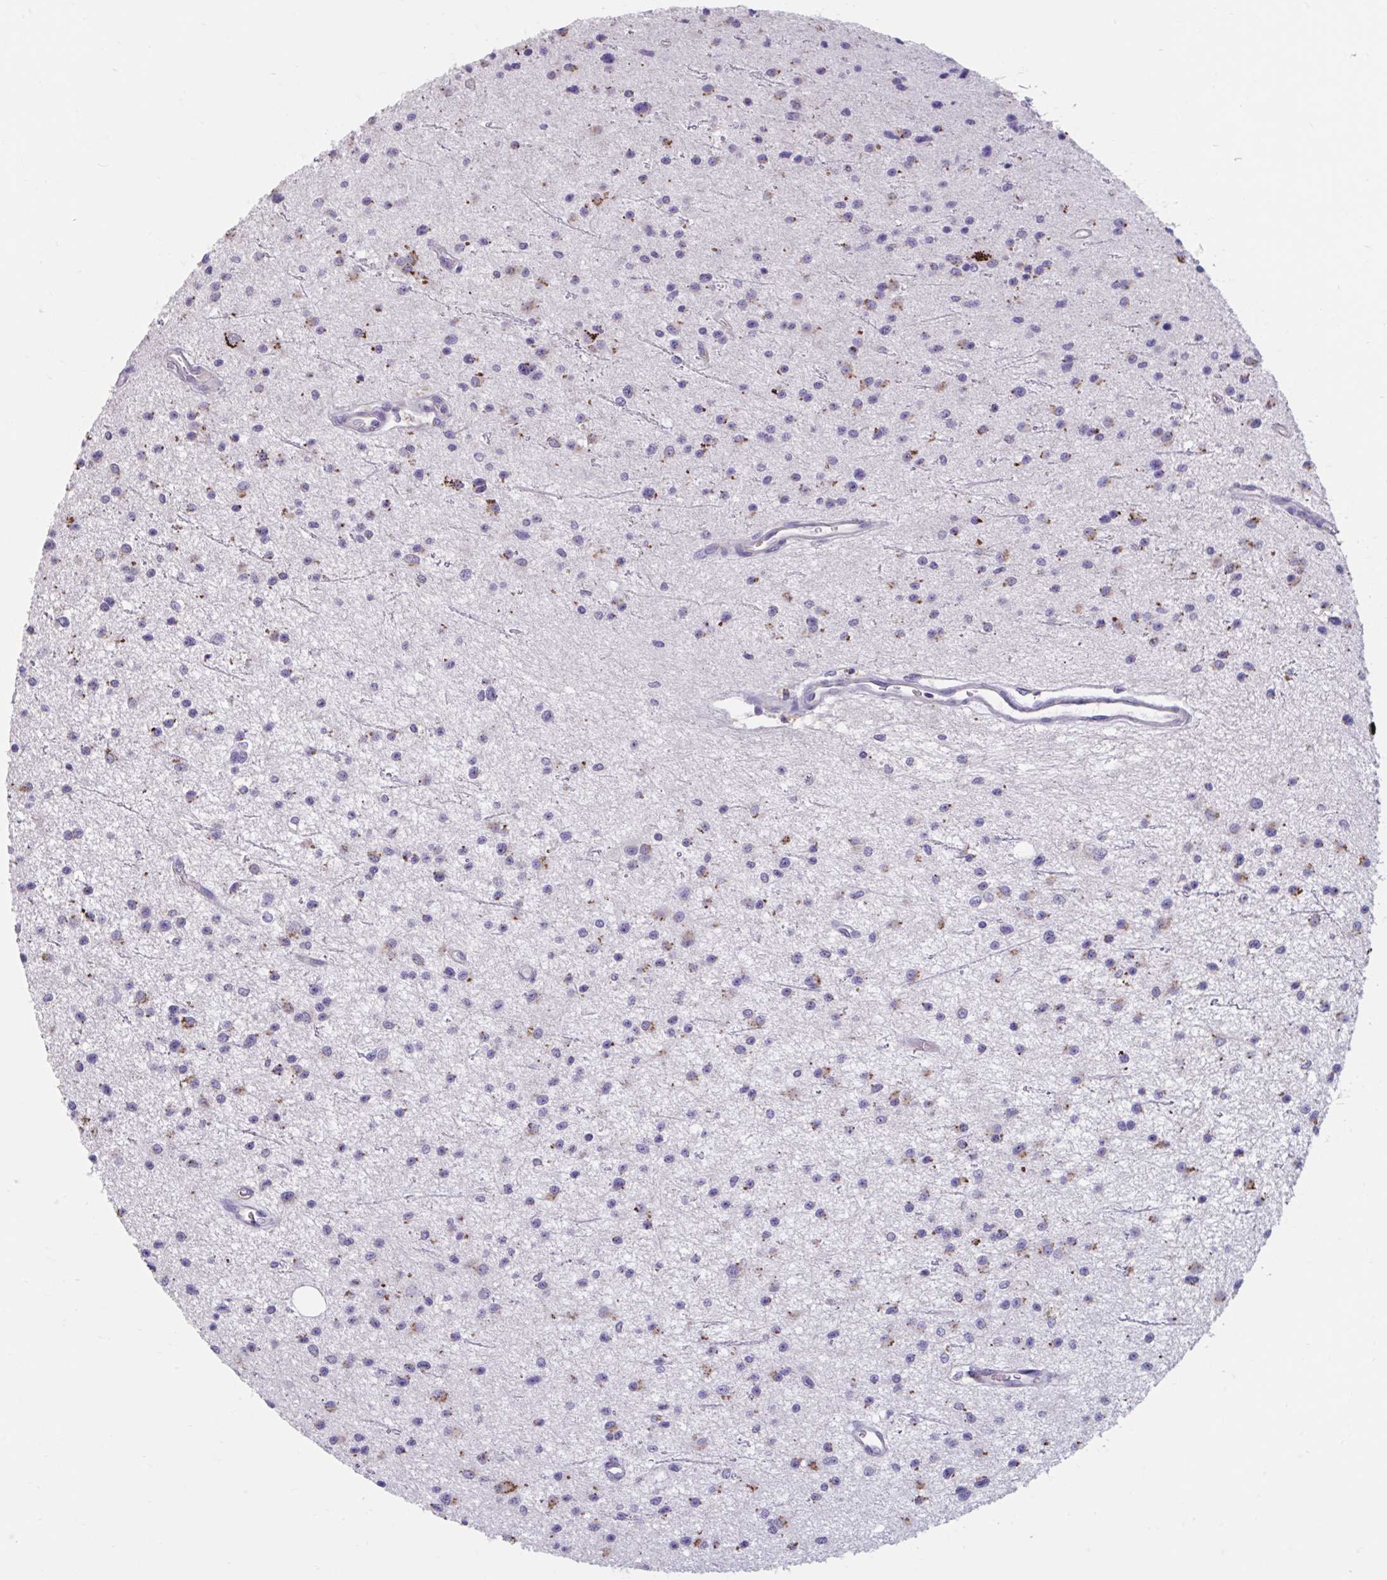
{"staining": {"intensity": "moderate", "quantity": "25%-75%", "location": "cytoplasmic/membranous"}, "tissue": "glioma", "cell_type": "Tumor cells", "image_type": "cancer", "snomed": [{"axis": "morphology", "description": "Glioma, malignant, Low grade"}, {"axis": "topography", "description": "Brain"}], "caption": "Immunohistochemistry (IHC) (DAB) staining of malignant low-grade glioma displays moderate cytoplasmic/membranous protein expression in approximately 25%-75% of tumor cells. (Stains: DAB (3,3'-diaminobenzidine) in brown, nuclei in blue, Microscopy: brightfield microscopy at high magnification).", "gene": "GPR162", "patient": {"sex": "male", "age": 43}}